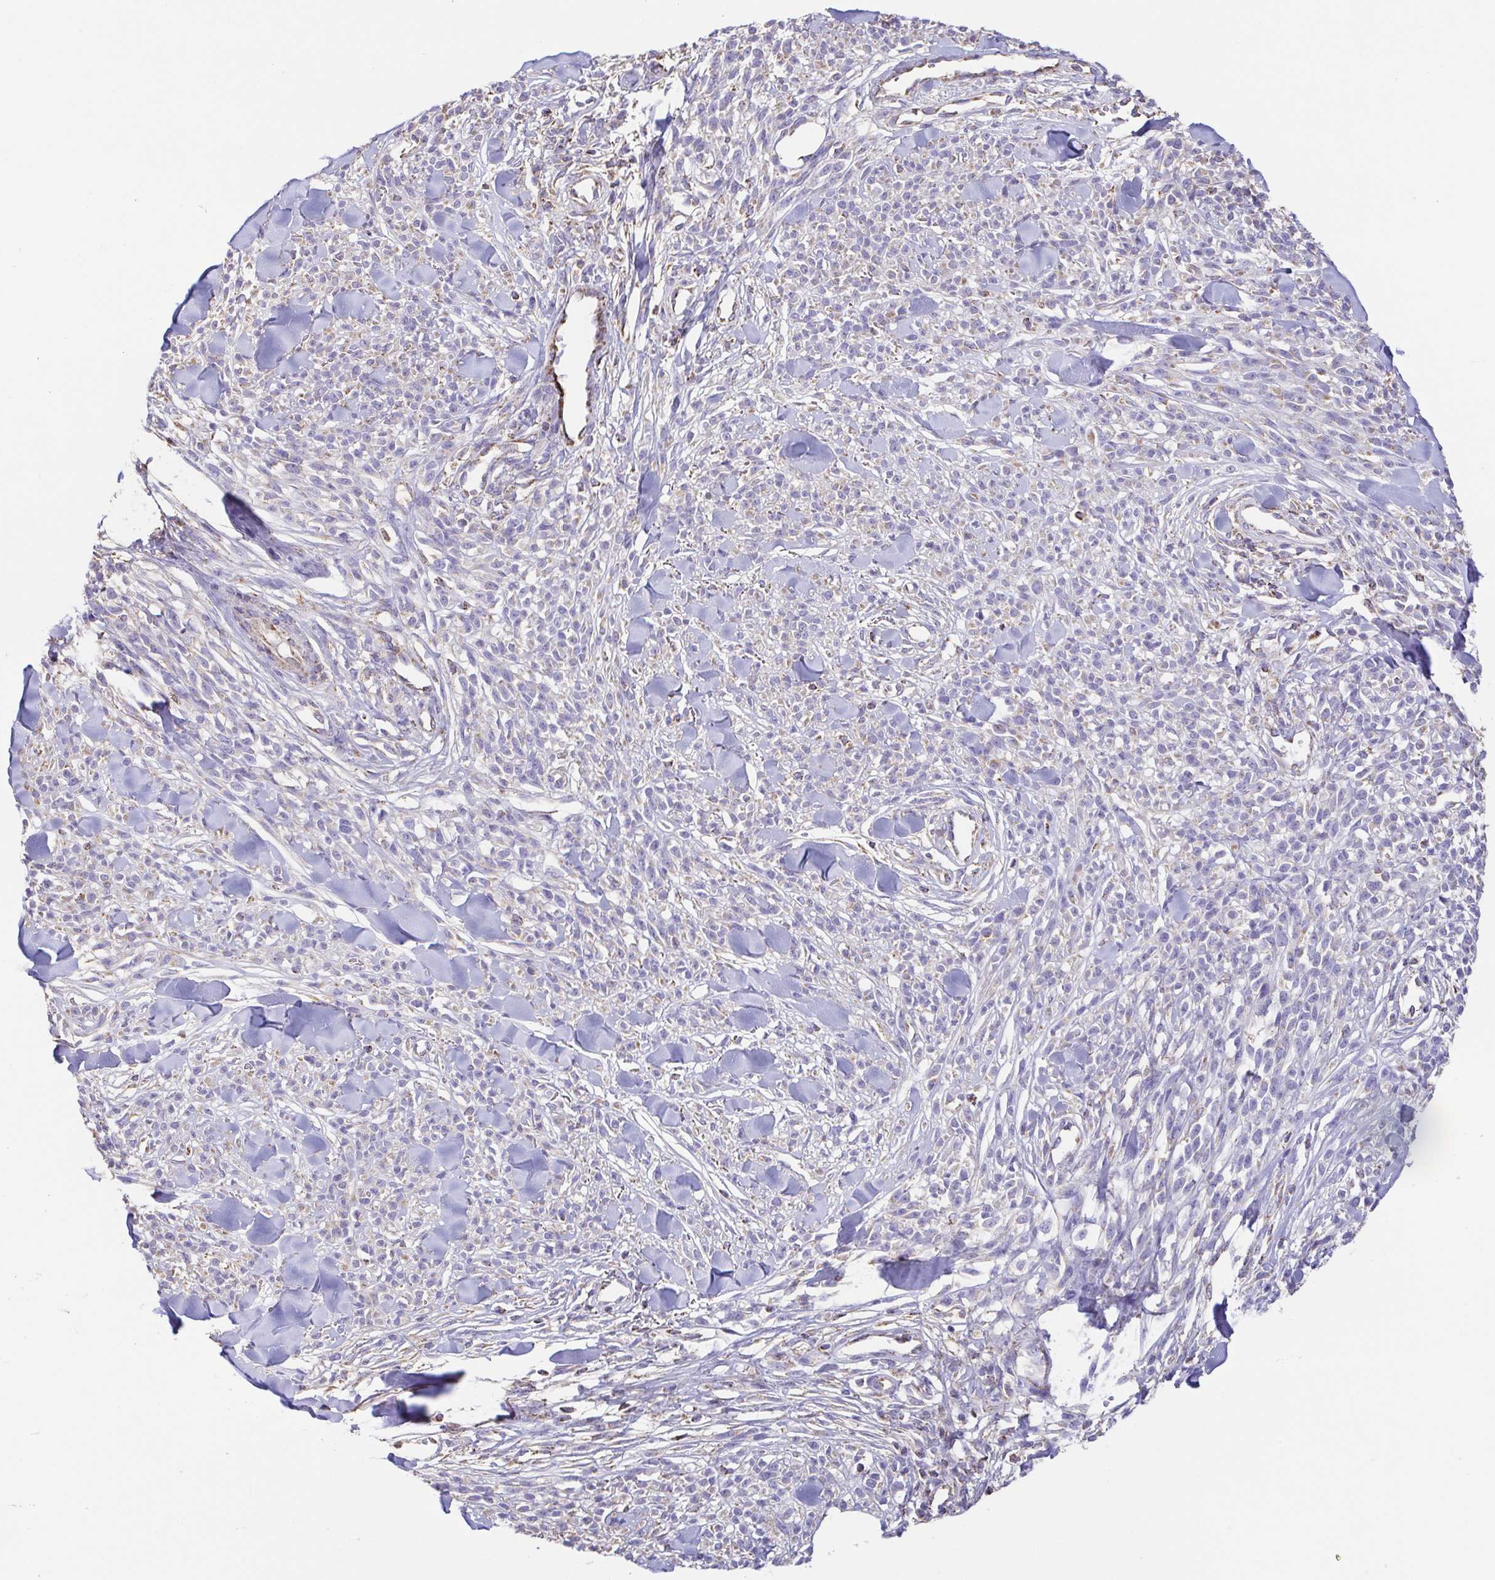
{"staining": {"intensity": "negative", "quantity": "none", "location": "none"}, "tissue": "melanoma", "cell_type": "Tumor cells", "image_type": "cancer", "snomed": [{"axis": "morphology", "description": "Malignant melanoma, NOS"}, {"axis": "topography", "description": "Skin"}, {"axis": "topography", "description": "Skin of trunk"}], "caption": "This is a histopathology image of IHC staining of malignant melanoma, which shows no expression in tumor cells.", "gene": "GINM1", "patient": {"sex": "male", "age": 74}}